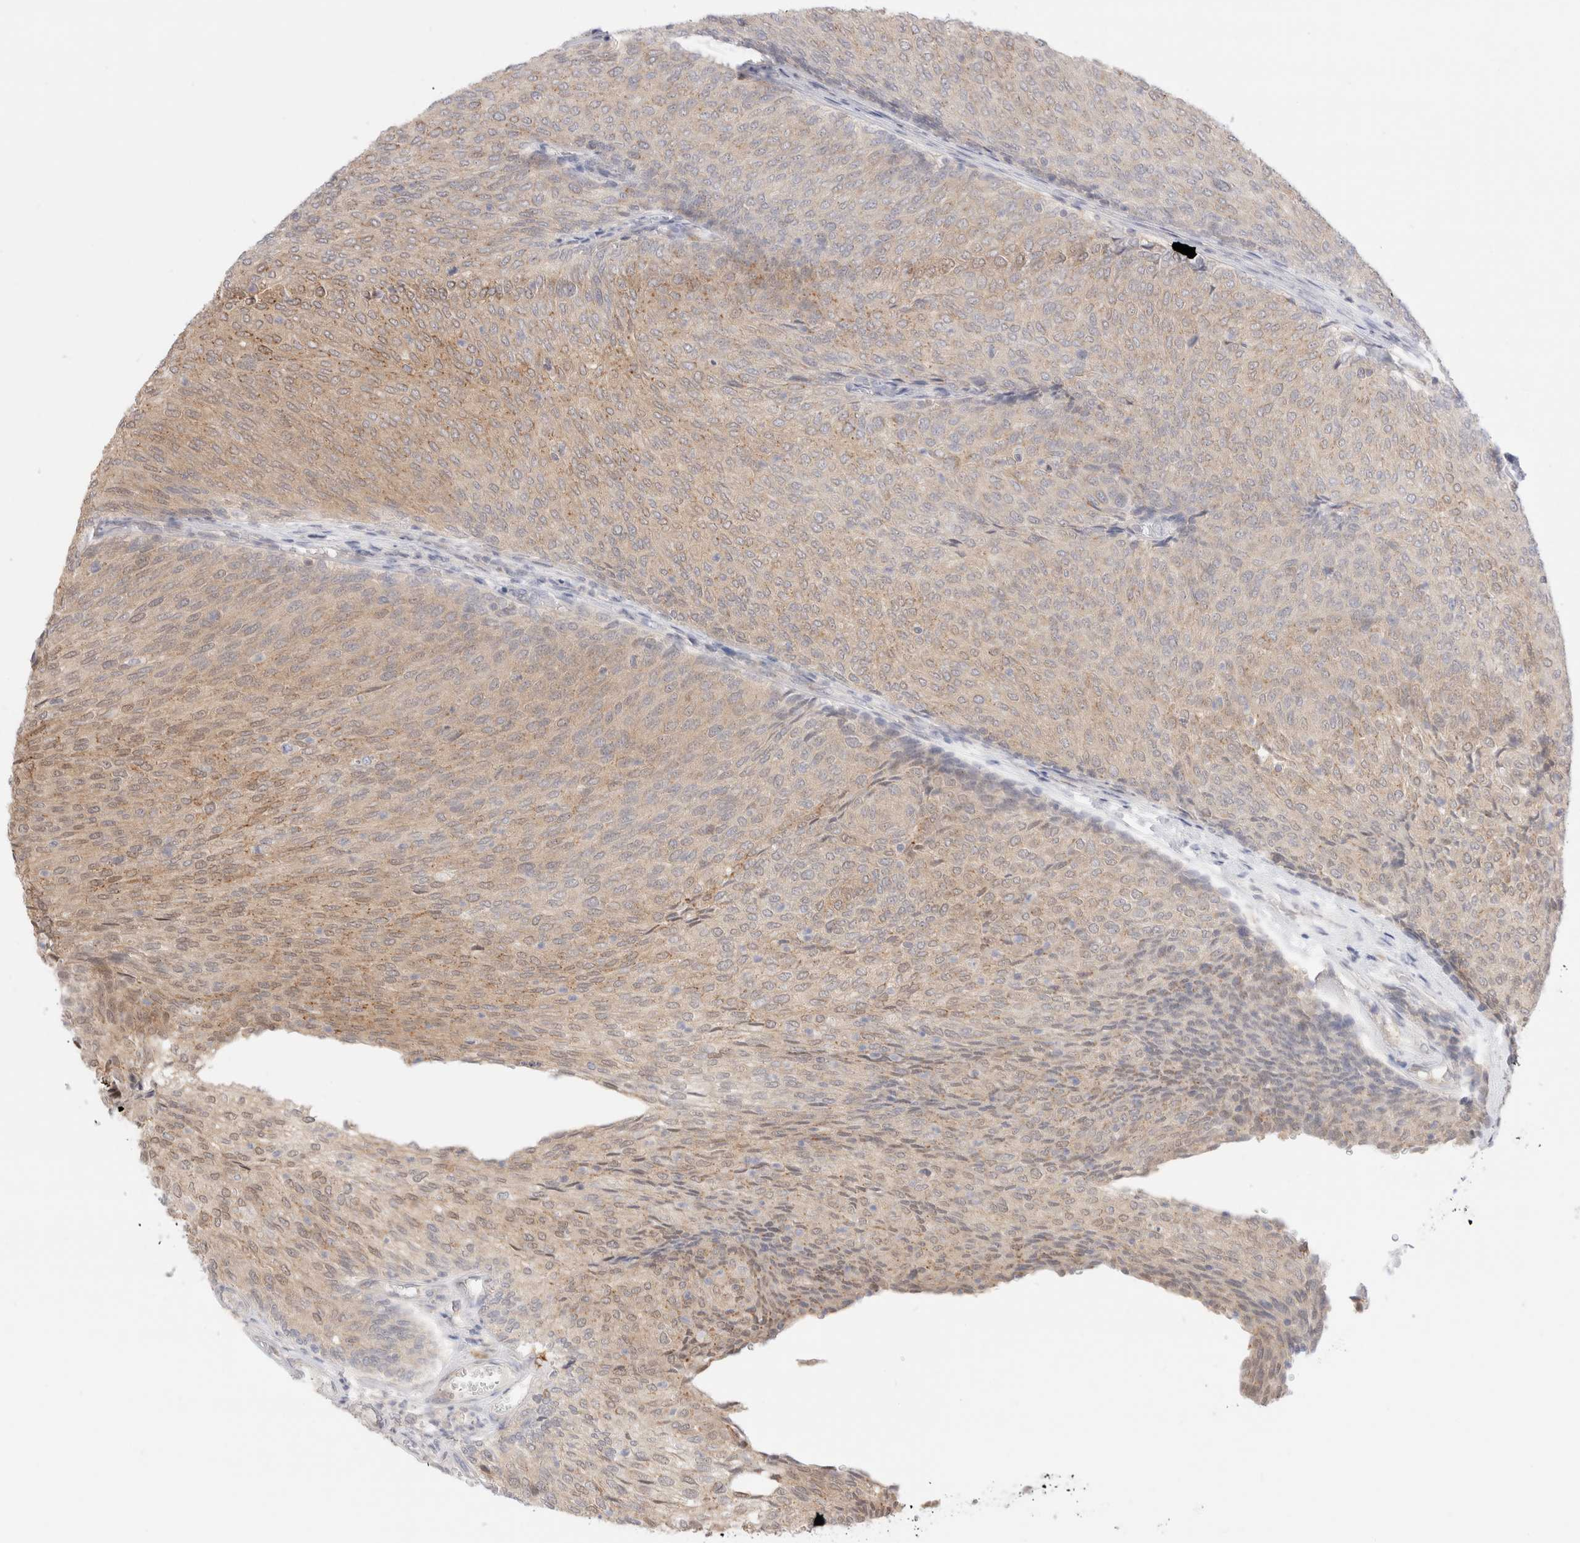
{"staining": {"intensity": "weak", "quantity": "25%-75%", "location": "cytoplasmic/membranous"}, "tissue": "urothelial cancer", "cell_type": "Tumor cells", "image_type": "cancer", "snomed": [{"axis": "morphology", "description": "Urothelial carcinoma, Low grade"}, {"axis": "topography", "description": "Urinary bladder"}], "caption": "Immunohistochemical staining of urothelial carcinoma (low-grade) exhibits low levels of weak cytoplasmic/membranous protein staining in about 25%-75% of tumor cells.", "gene": "EFCAB13", "patient": {"sex": "female", "age": 79}}